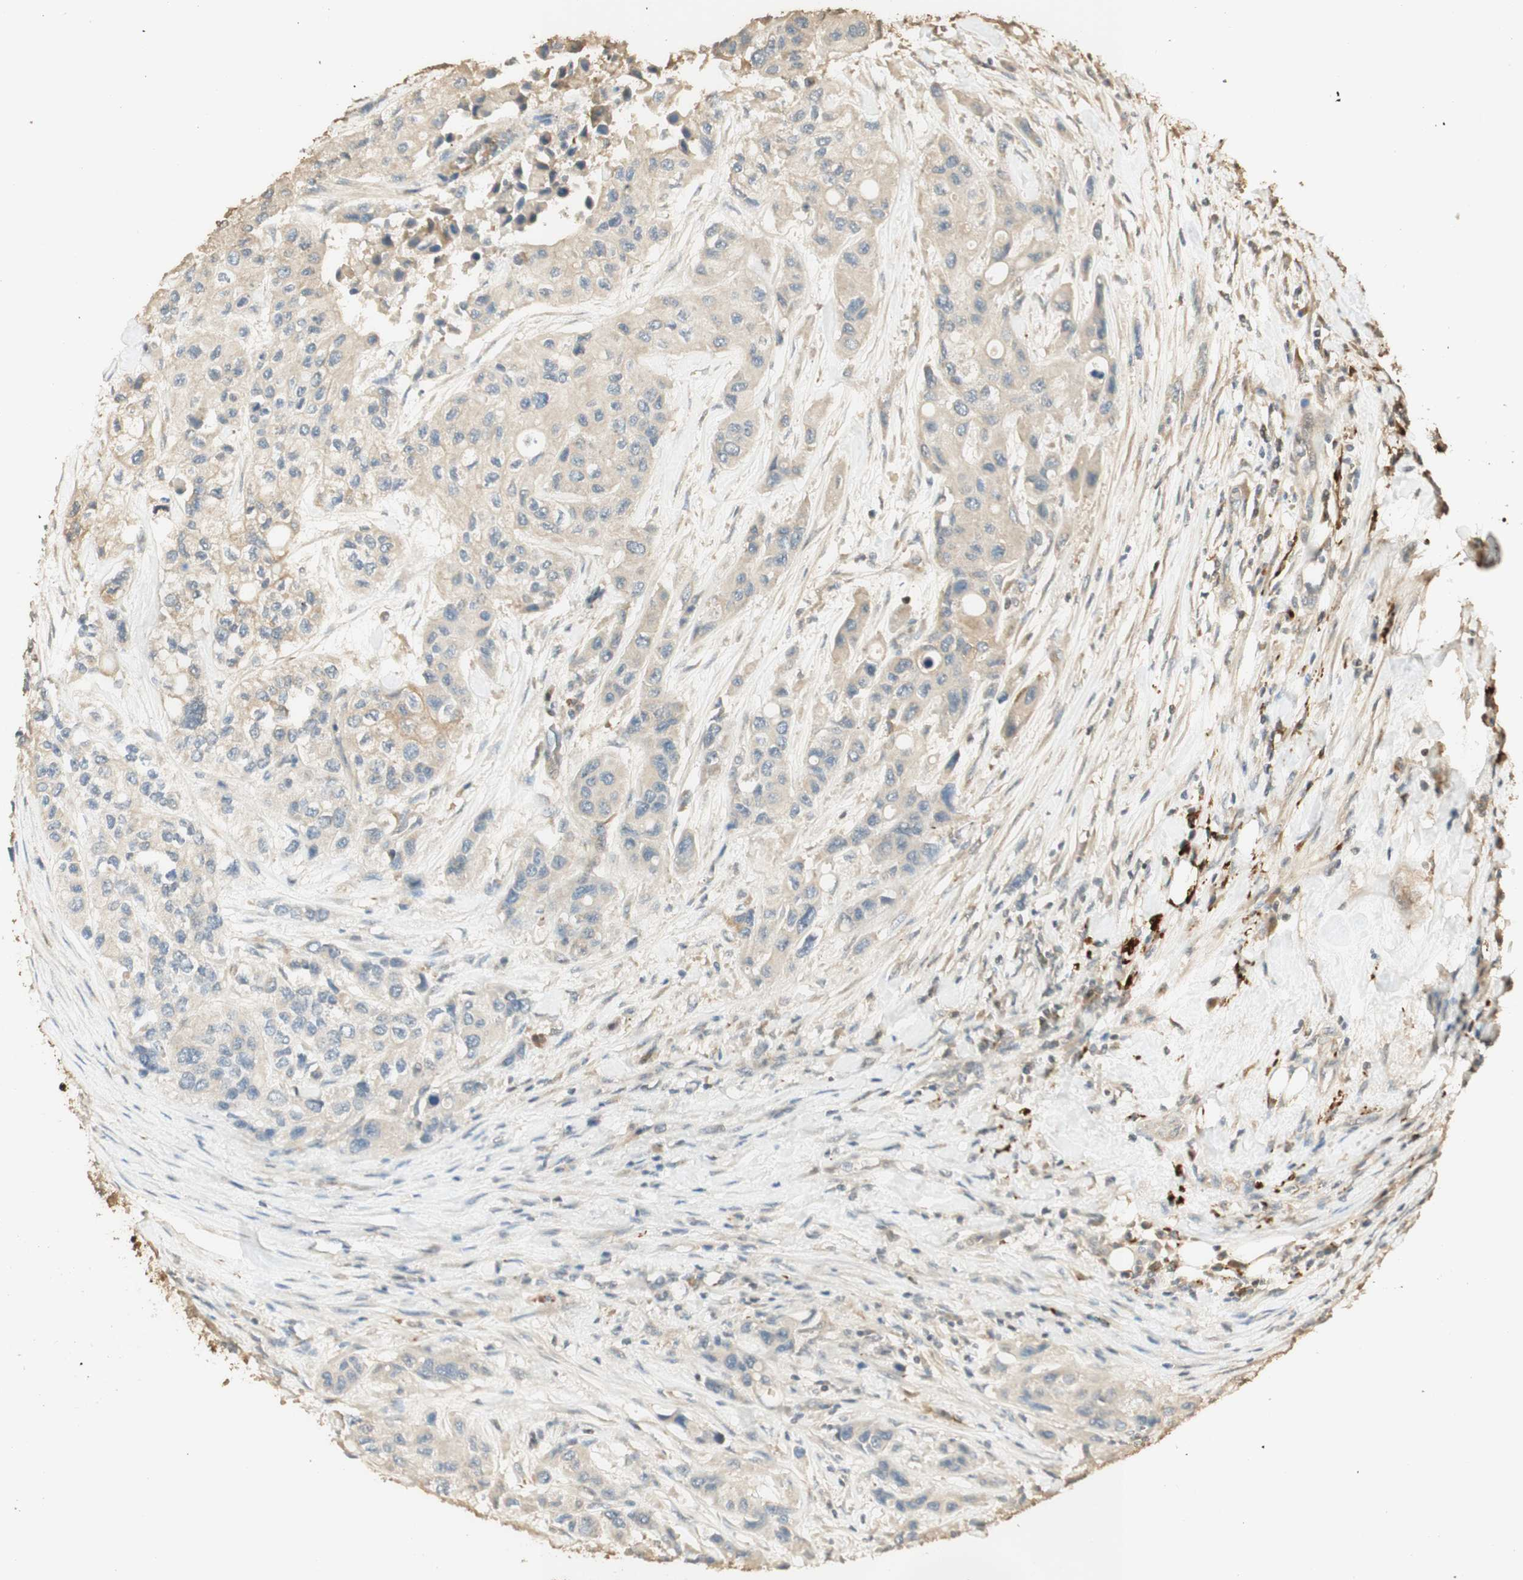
{"staining": {"intensity": "weak", "quantity": "25%-75%", "location": "cytoplasmic/membranous"}, "tissue": "urothelial cancer", "cell_type": "Tumor cells", "image_type": "cancer", "snomed": [{"axis": "morphology", "description": "Urothelial carcinoma, High grade"}, {"axis": "topography", "description": "Urinary bladder"}], "caption": "Immunohistochemical staining of human urothelial cancer demonstrates low levels of weak cytoplasmic/membranous protein expression in about 25%-75% of tumor cells. (Brightfield microscopy of DAB IHC at high magnification).", "gene": "AGER", "patient": {"sex": "female", "age": 56}}